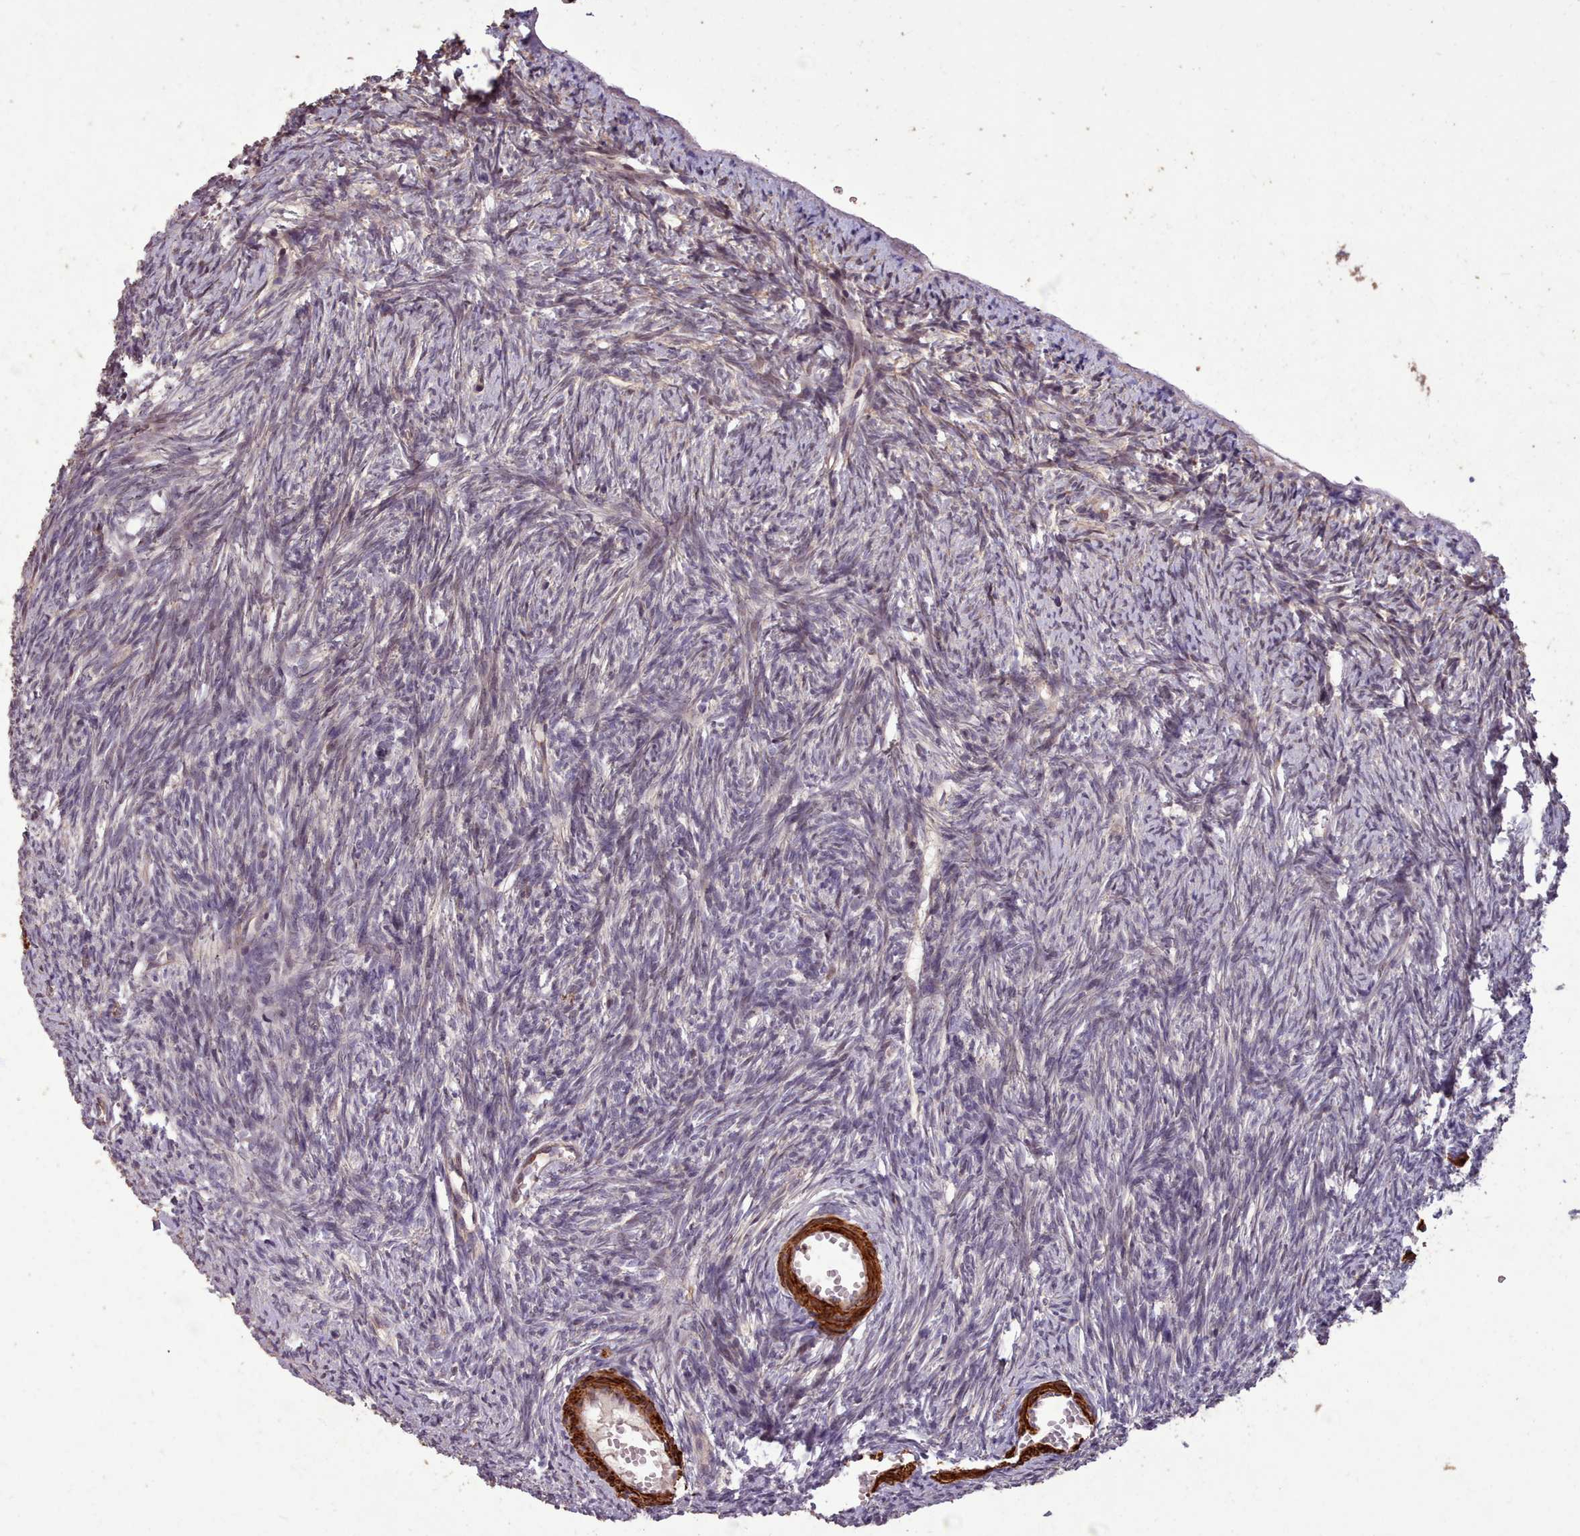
{"staining": {"intensity": "negative", "quantity": "none", "location": "none"}, "tissue": "ovary", "cell_type": "Ovarian stroma cells", "image_type": "normal", "snomed": [{"axis": "morphology", "description": "Normal tissue, NOS"}, {"axis": "topography", "description": "Ovary"}], "caption": "High magnification brightfield microscopy of normal ovary stained with DAB (brown) and counterstained with hematoxylin (blue): ovarian stroma cells show no significant positivity.", "gene": "NLRC4", "patient": {"sex": "female", "age": 51}}